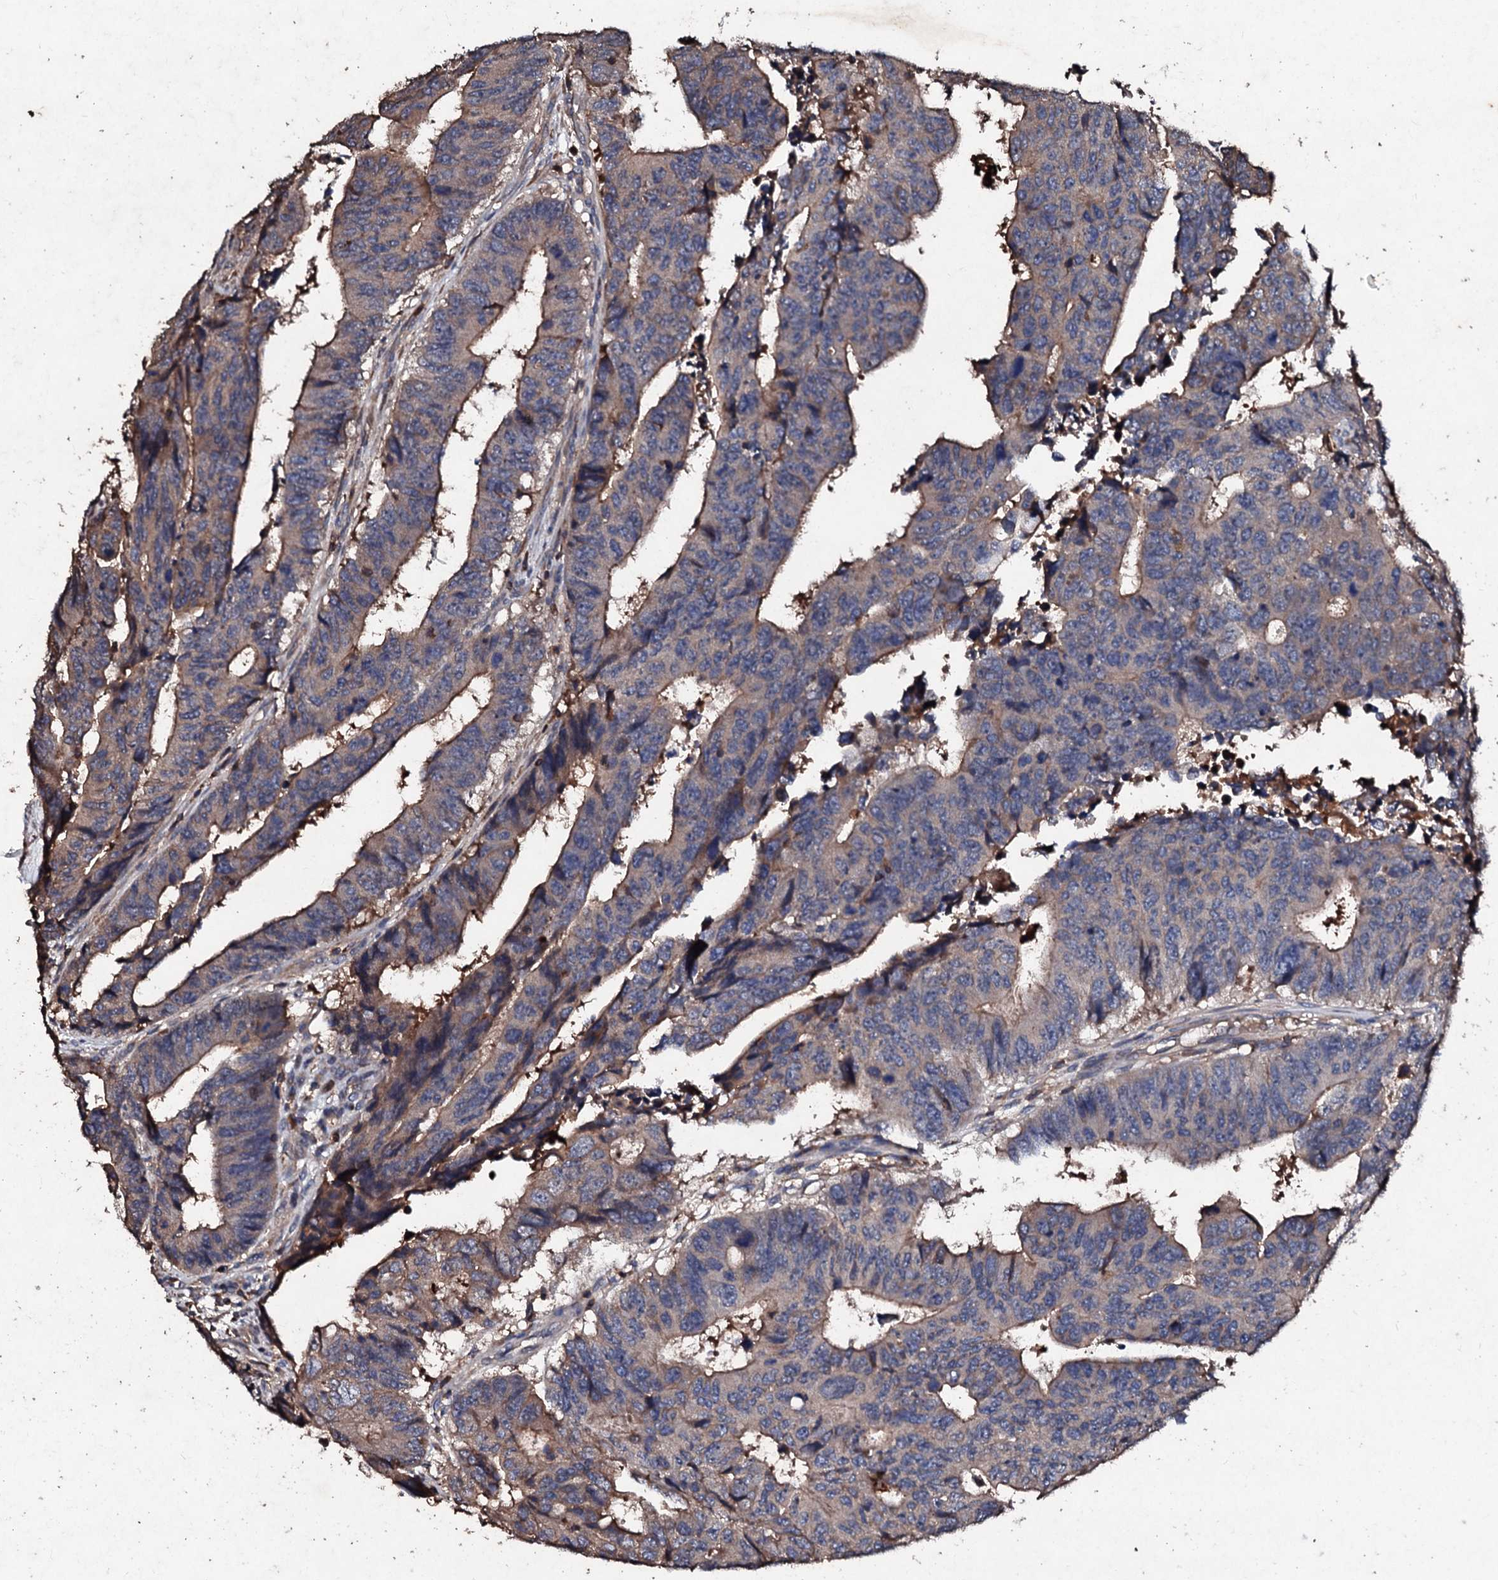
{"staining": {"intensity": "moderate", "quantity": "25%-75%", "location": "cytoplasmic/membranous"}, "tissue": "colorectal cancer", "cell_type": "Tumor cells", "image_type": "cancer", "snomed": [{"axis": "morphology", "description": "Adenocarcinoma, NOS"}, {"axis": "topography", "description": "Rectum"}], "caption": "Colorectal cancer was stained to show a protein in brown. There is medium levels of moderate cytoplasmic/membranous expression in approximately 25%-75% of tumor cells.", "gene": "KERA", "patient": {"sex": "male", "age": 84}}